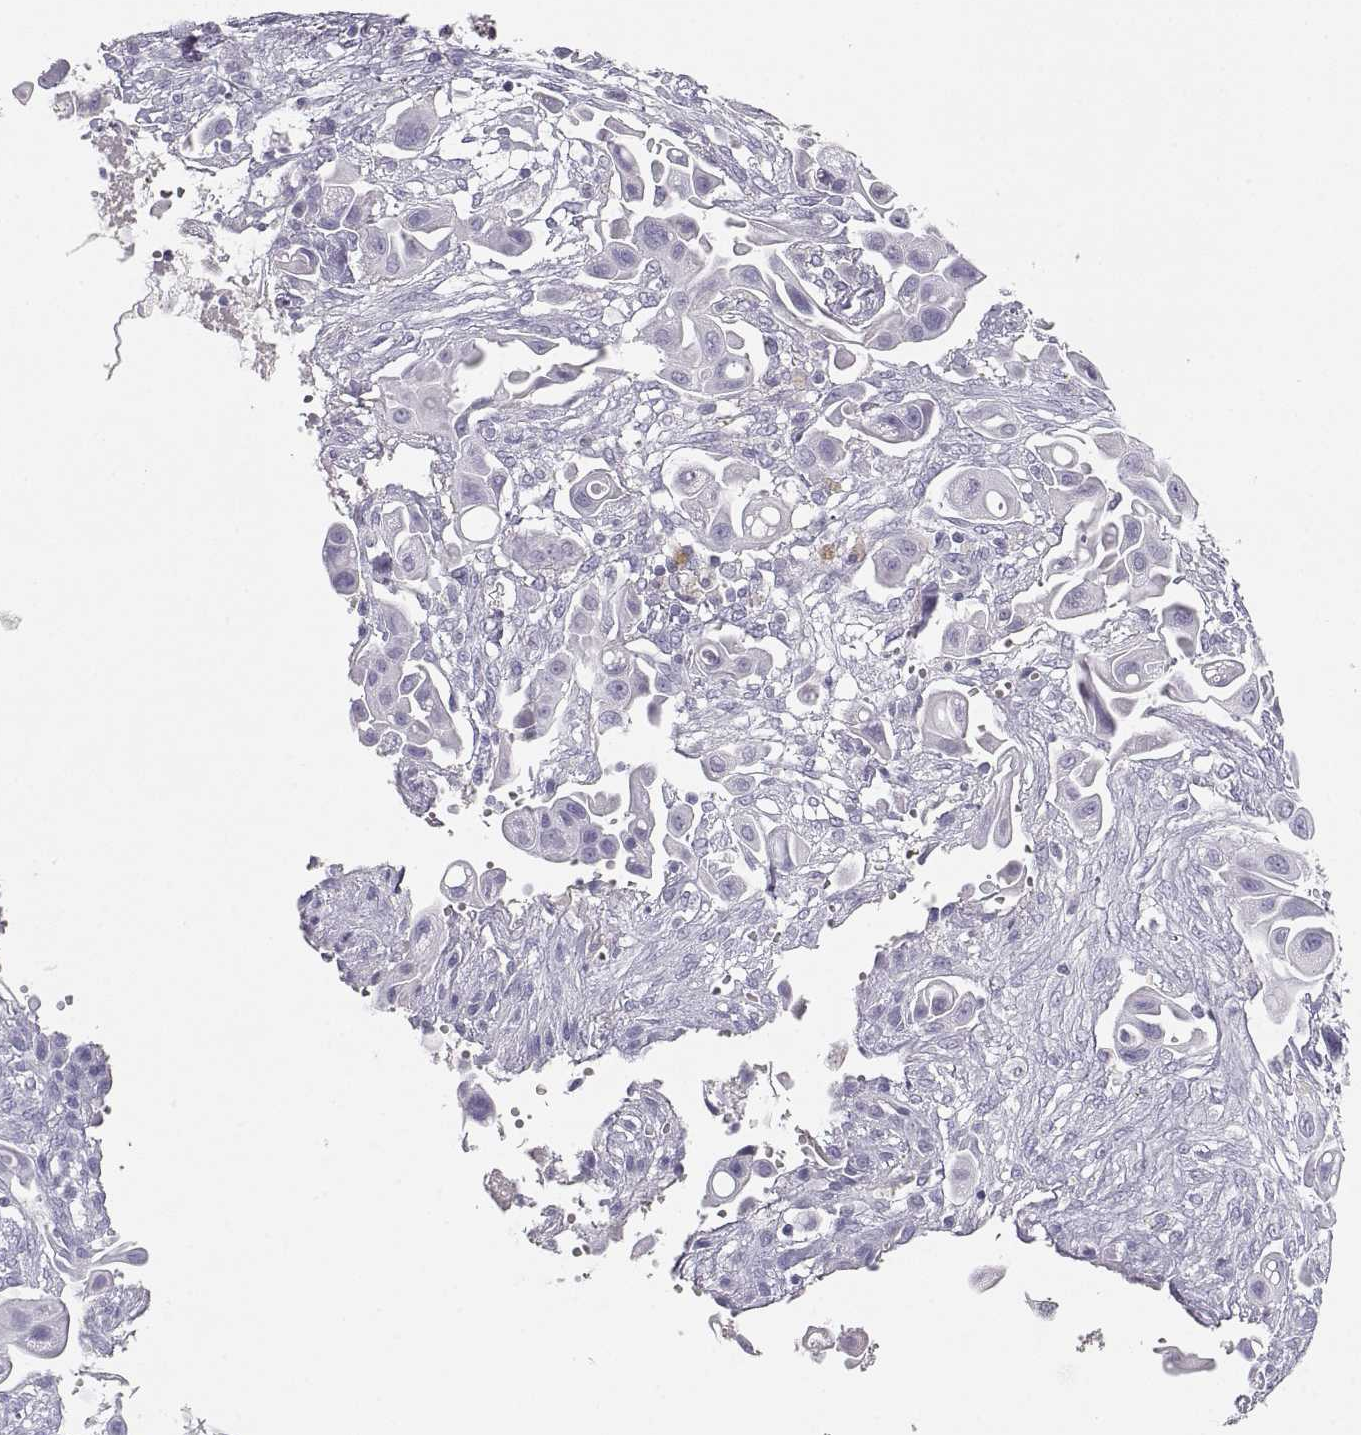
{"staining": {"intensity": "negative", "quantity": "none", "location": "none"}, "tissue": "pancreatic cancer", "cell_type": "Tumor cells", "image_type": "cancer", "snomed": [{"axis": "morphology", "description": "Adenocarcinoma, NOS"}, {"axis": "topography", "description": "Pancreas"}], "caption": "High magnification brightfield microscopy of pancreatic cancer stained with DAB (brown) and counterstained with hematoxylin (blue): tumor cells show no significant positivity. (Immunohistochemistry, brightfield microscopy, high magnification).", "gene": "SLCO6A1", "patient": {"sex": "male", "age": 50}}